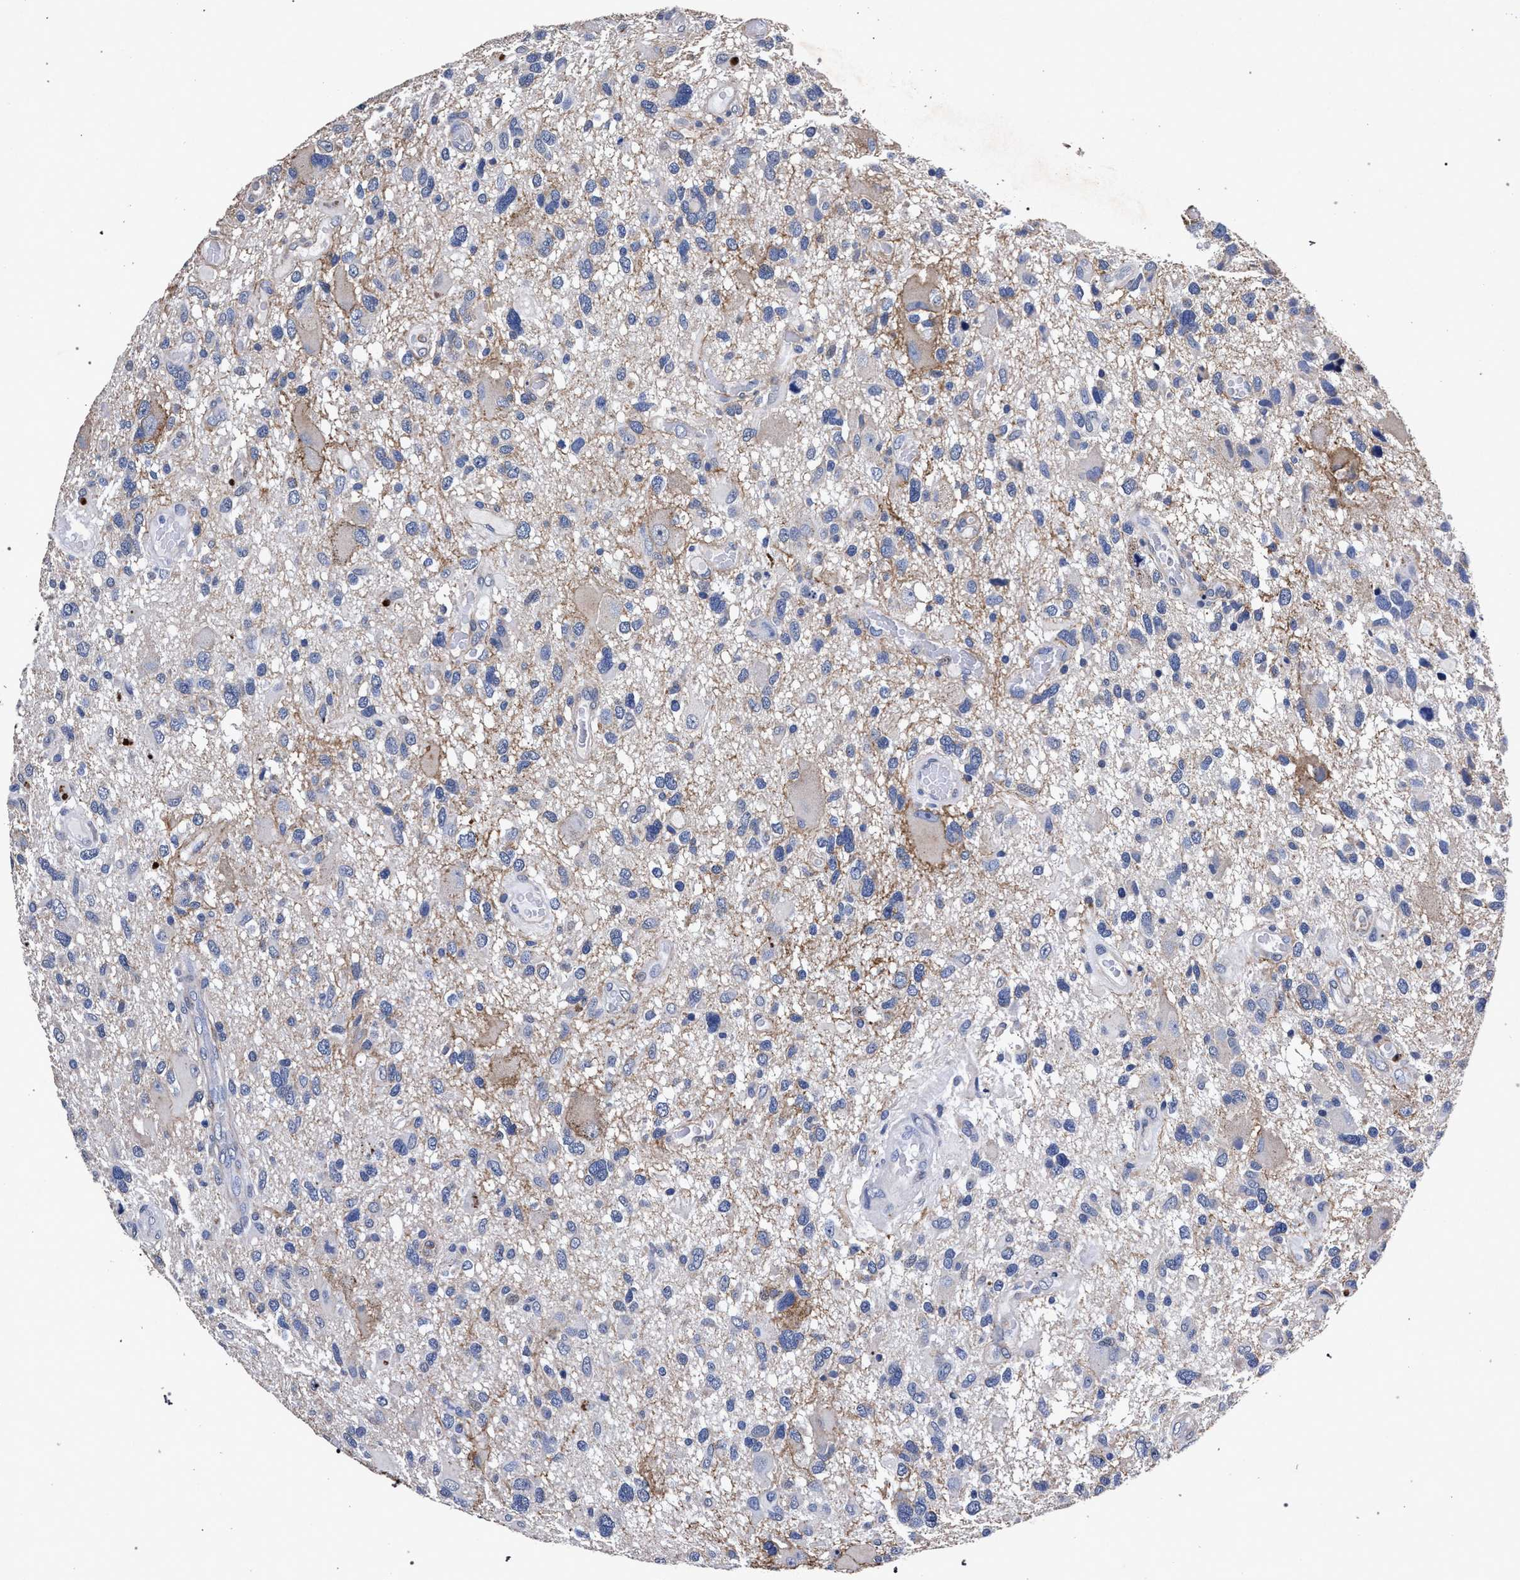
{"staining": {"intensity": "weak", "quantity": "<25%", "location": "cytoplasmic/membranous"}, "tissue": "glioma", "cell_type": "Tumor cells", "image_type": "cancer", "snomed": [{"axis": "morphology", "description": "Glioma, malignant, High grade"}, {"axis": "topography", "description": "Brain"}], "caption": "Glioma was stained to show a protein in brown. There is no significant expression in tumor cells.", "gene": "ATP1A2", "patient": {"sex": "male", "age": 33}}